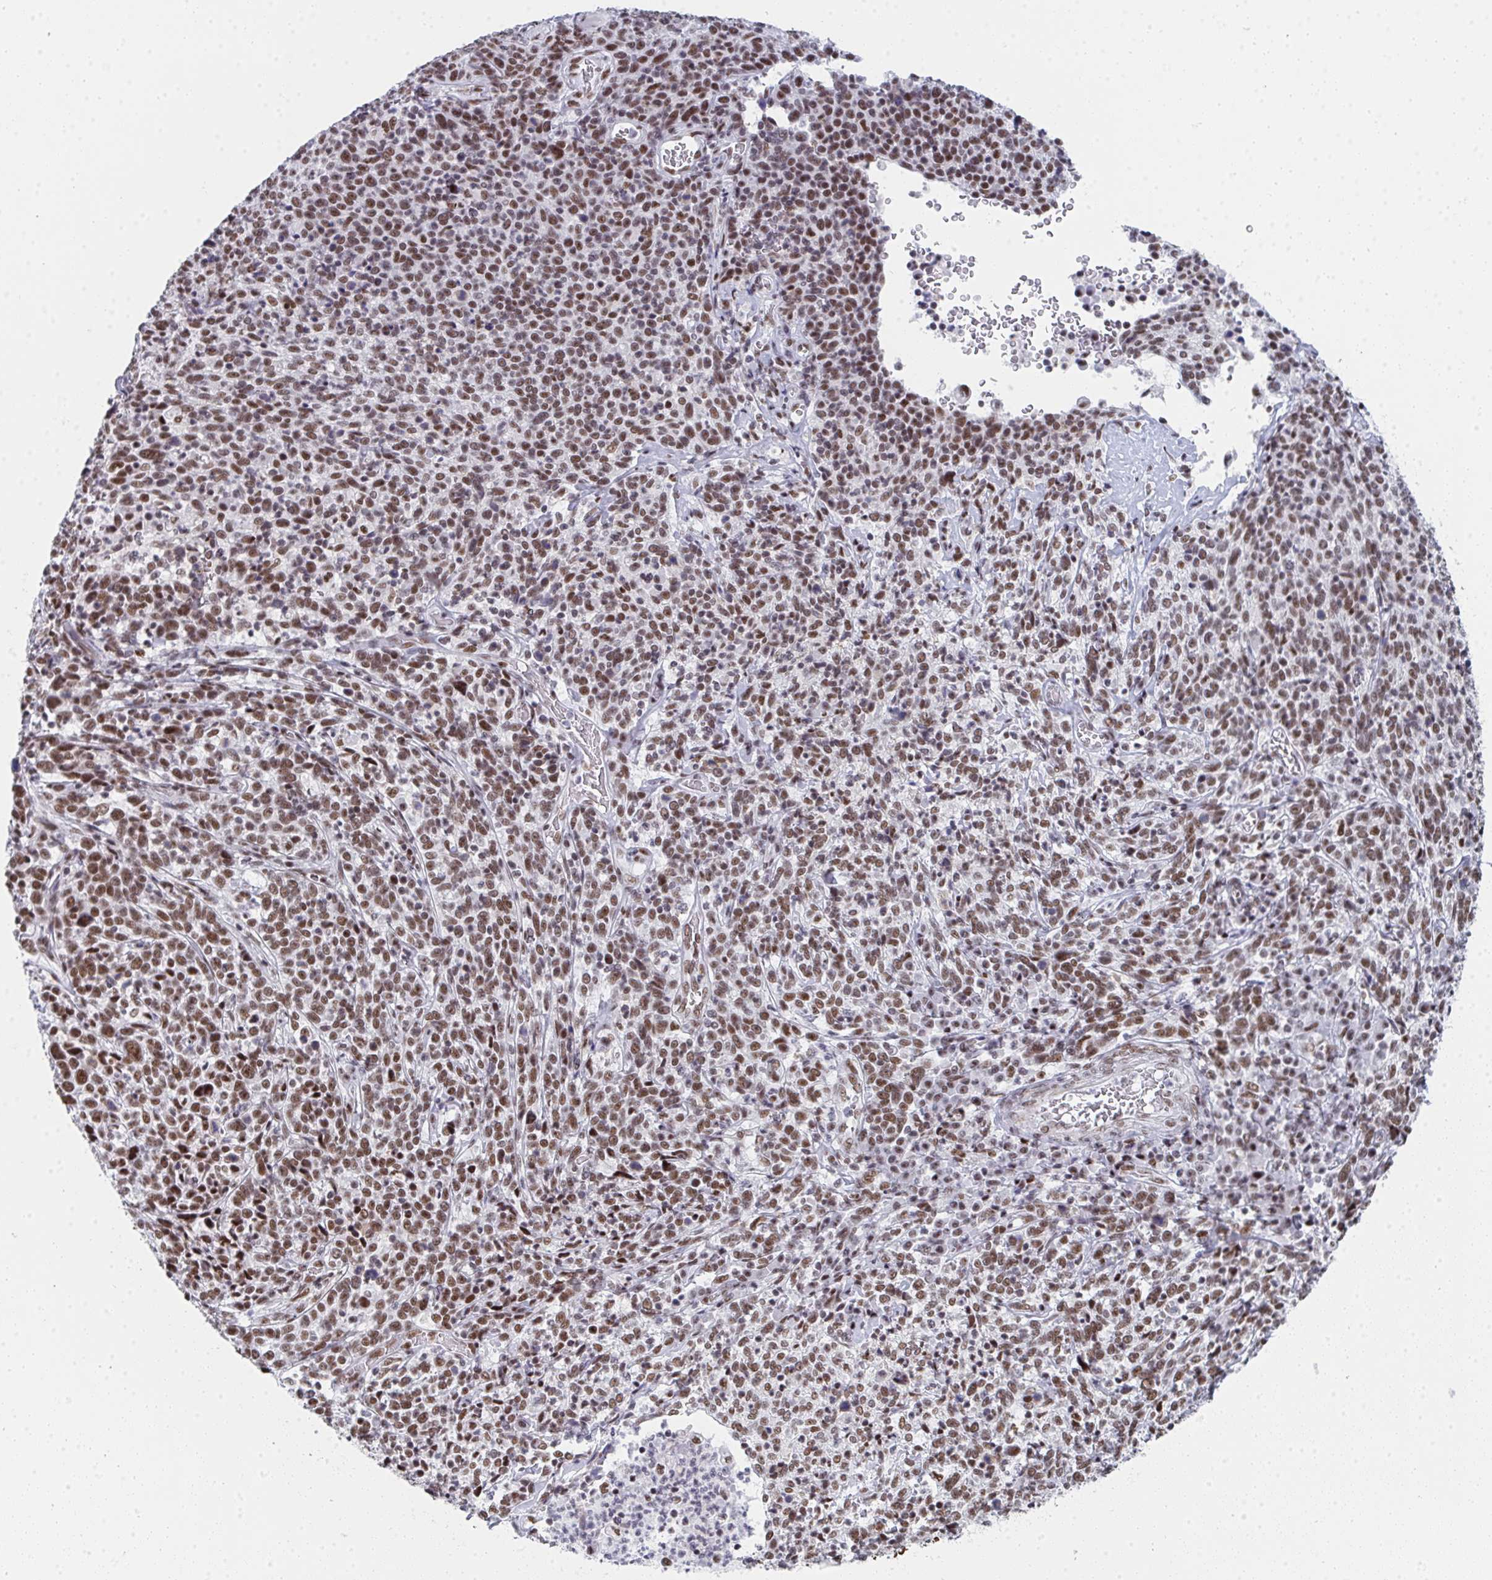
{"staining": {"intensity": "moderate", "quantity": ">75%", "location": "nuclear"}, "tissue": "cervical cancer", "cell_type": "Tumor cells", "image_type": "cancer", "snomed": [{"axis": "morphology", "description": "Squamous cell carcinoma, NOS"}, {"axis": "topography", "description": "Cervix"}], "caption": "Tumor cells reveal medium levels of moderate nuclear positivity in about >75% of cells in human cervical cancer.", "gene": "SNRNP70", "patient": {"sex": "female", "age": 46}}